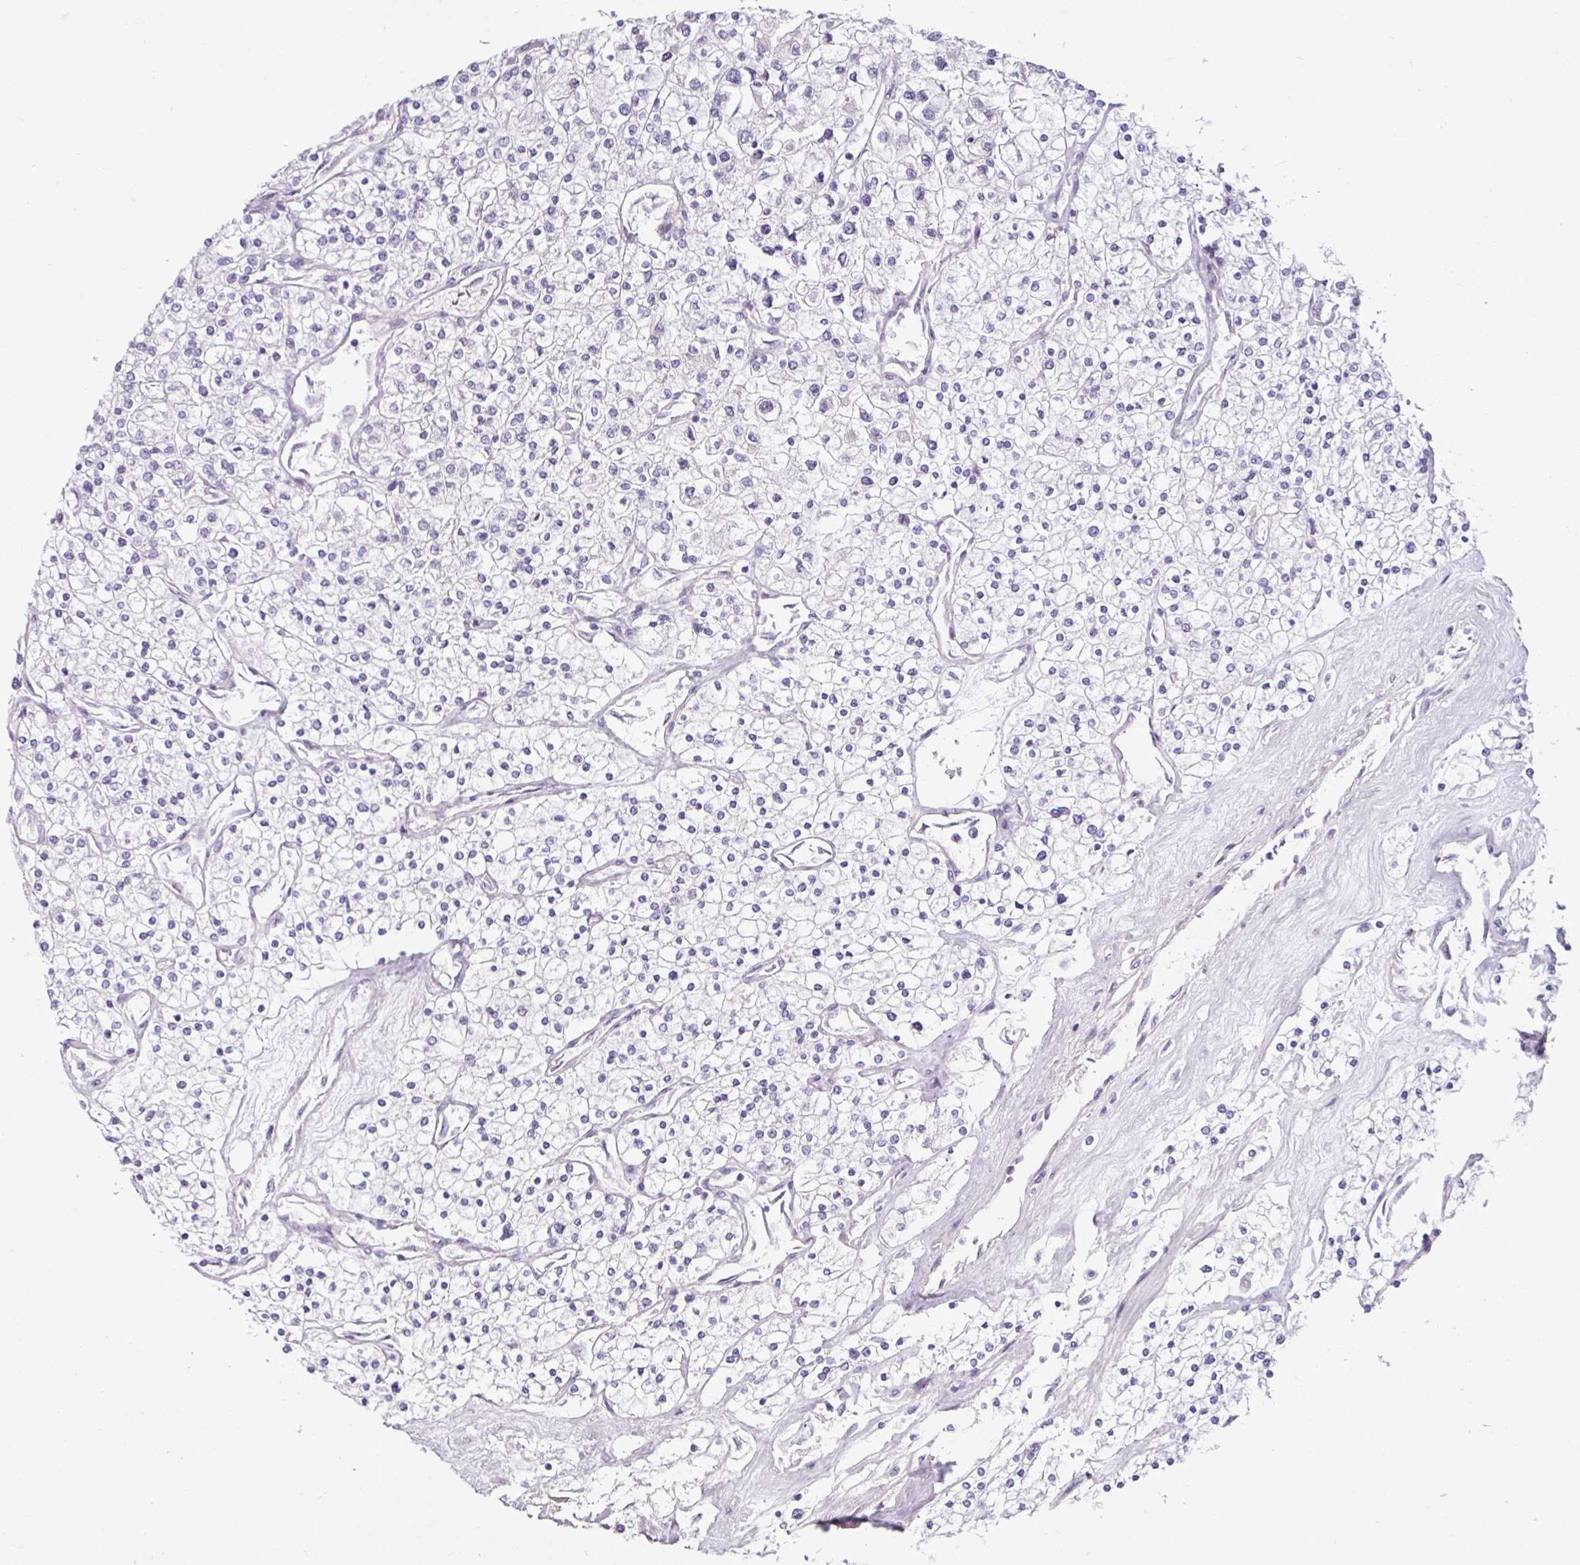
{"staining": {"intensity": "negative", "quantity": "none", "location": "none"}, "tissue": "renal cancer", "cell_type": "Tumor cells", "image_type": "cancer", "snomed": [{"axis": "morphology", "description": "Adenocarcinoma, NOS"}, {"axis": "topography", "description": "Kidney"}], "caption": "Immunohistochemical staining of human renal cancer displays no significant staining in tumor cells. (DAB (3,3'-diaminobenzidine) immunohistochemistry (IHC) visualized using brightfield microscopy, high magnification).", "gene": "CLCA1", "patient": {"sex": "male", "age": 80}}